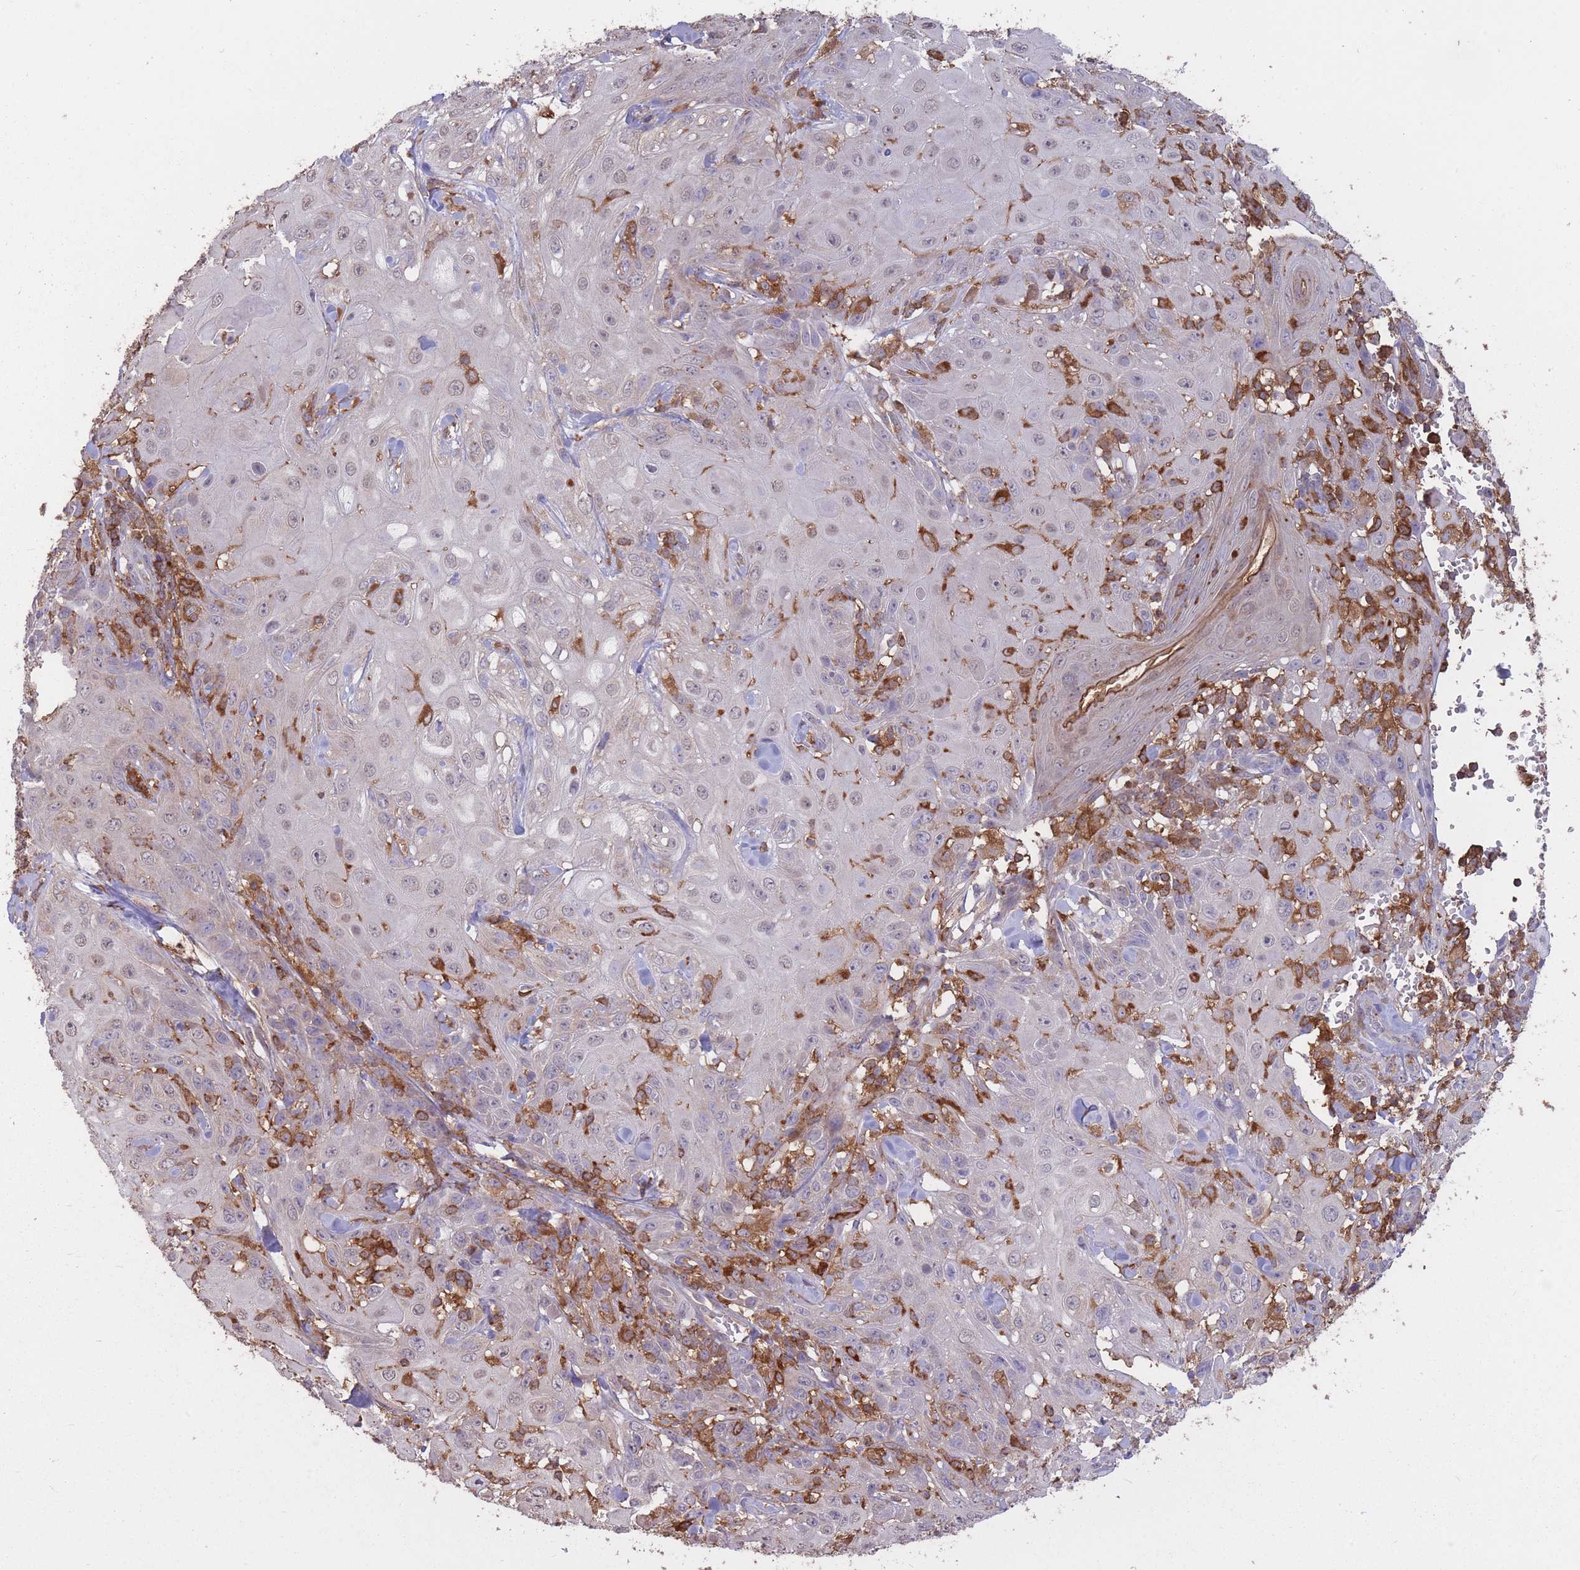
{"staining": {"intensity": "negative", "quantity": "none", "location": "none"}, "tissue": "skin cancer", "cell_type": "Tumor cells", "image_type": "cancer", "snomed": [{"axis": "morphology", "description": "Normal tissue, NOS"}, {"axis": "morphology", "description": "Squamous cell carcinoma, NOS"}, {"axis": "topography", "description": "Skin"}, {"axis": "topography", "description": "Cartilage tissue"}], "caption": "Histopathology image shows no protein positivity in tumor cells of skin squamous cell carcinoma tissue. (DAB IHC with hematoxylin counter stain).", "gene": "GMIP", "patient": {"sex": "female", "age": 79}}